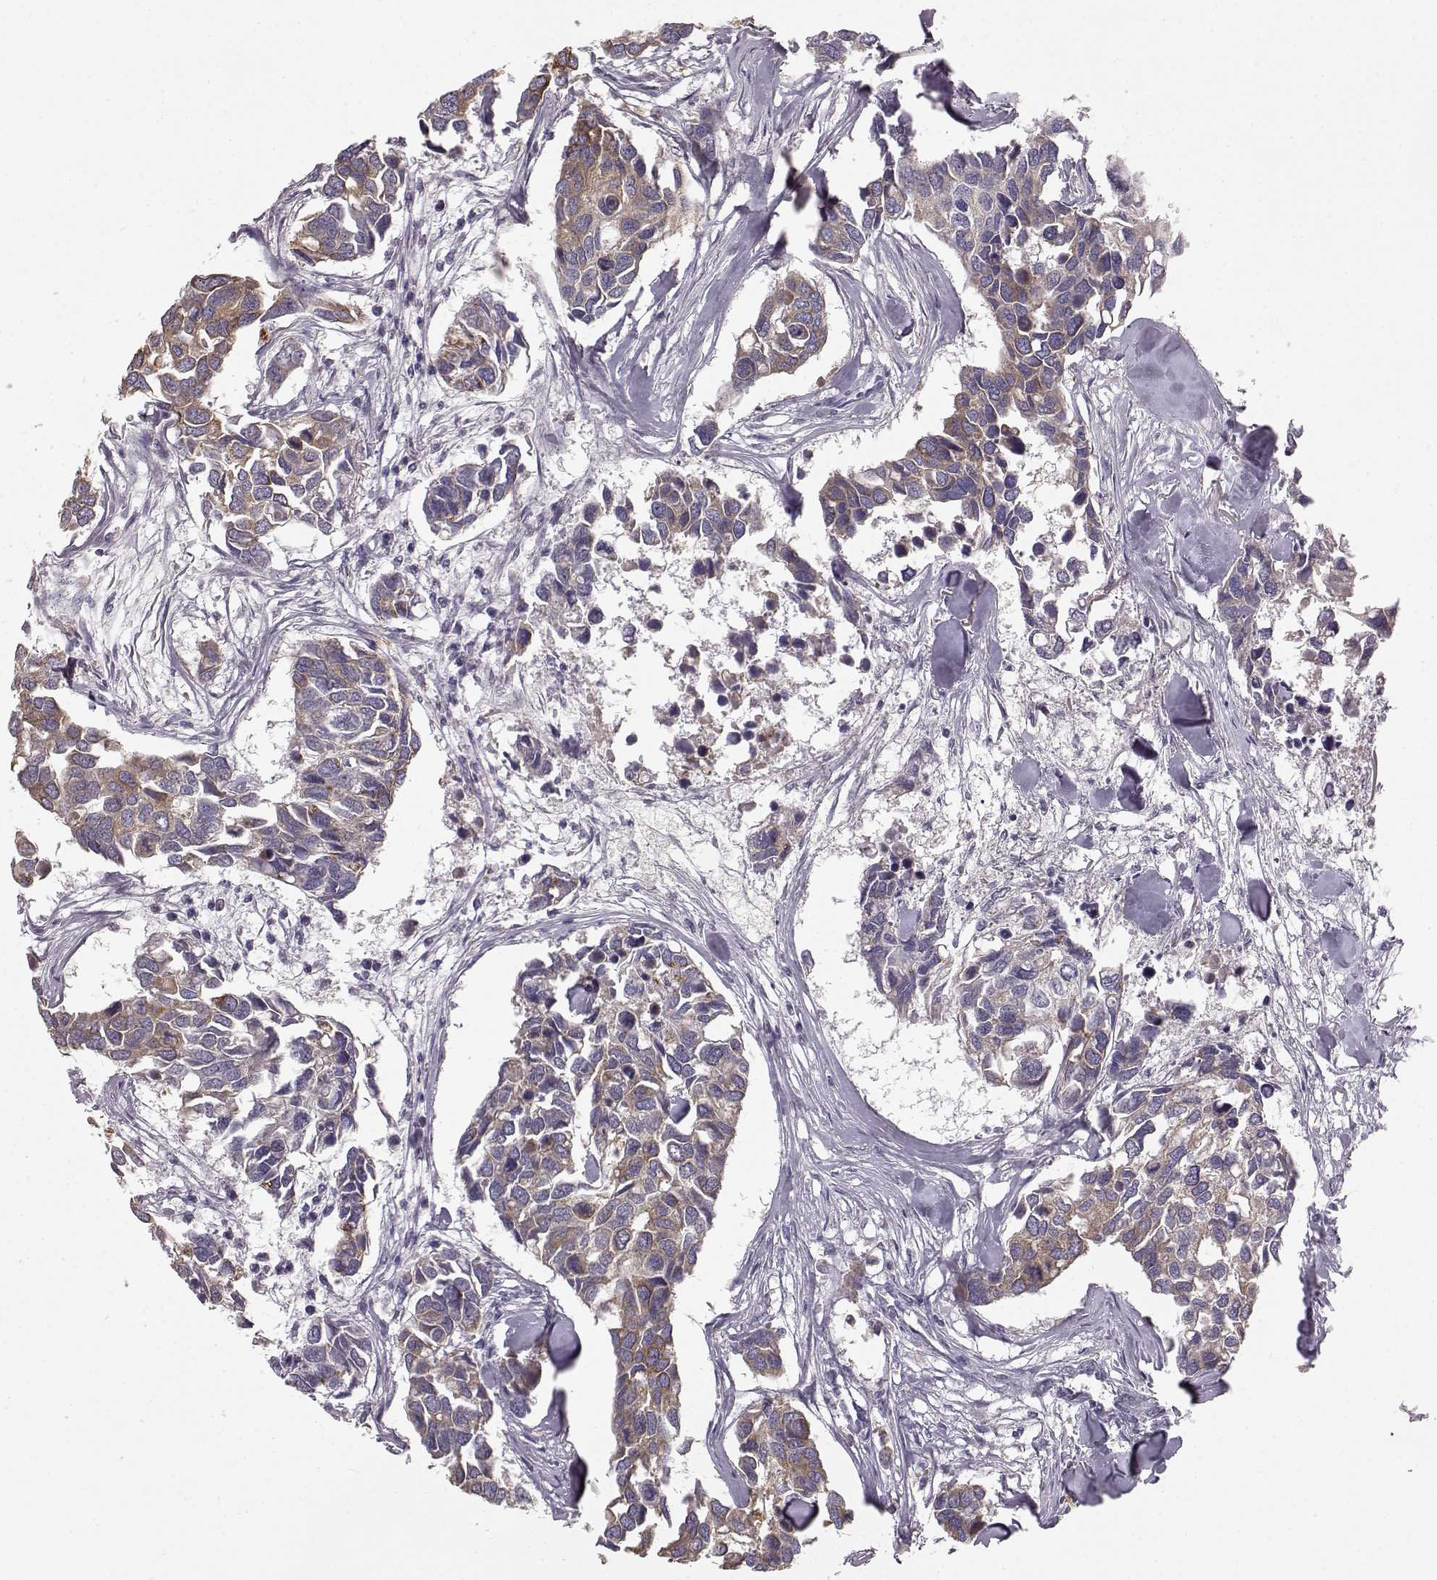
{"staining": {"intensity": "moderate", "quantity": ">75%", "location": "cytoplasmic/membranous"}, "tissue": "breast cancer", "cell_type": "Tumor cells", "image_type": "cancer", "snomed": [{"axis": "morphology", "description": "Duct carcinoma"}, {"axis": "topography", "description": "Breast"}], "caption": "The histopathology image displays a brown stain indicating the presence of a protein in the cytoplasmic/membranous of tumor cells in breast cancer.", "gene": "GHR", "patient": {"sex": "female", "age": 83}}